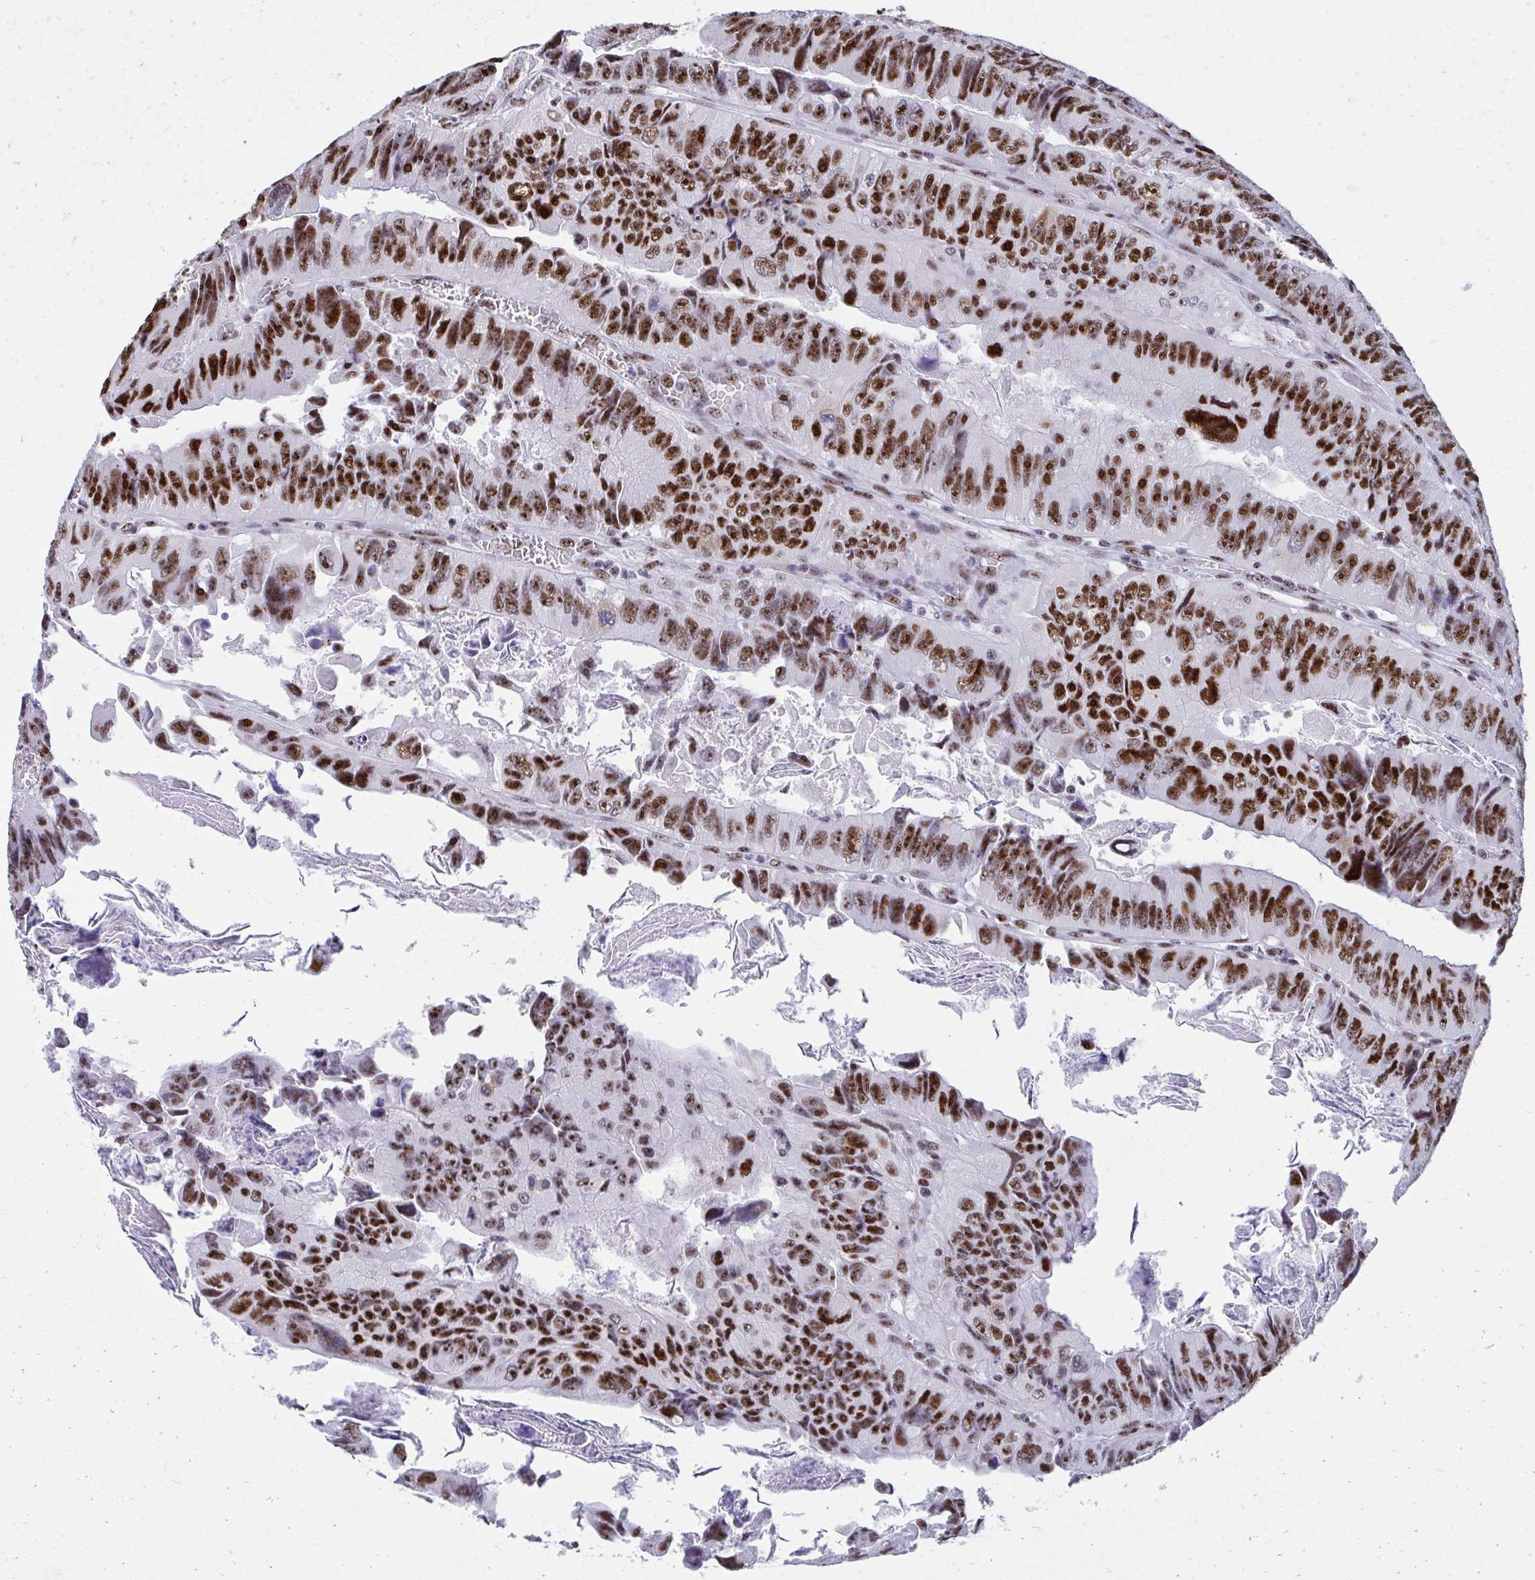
{"staining": {"intensity": "strong", "quantity": ">75%", "location": "nuclear"}, "tissue": "colorectal cancer", "cell_type": "Tumor cells", "image_type": "cancer", "snomed": [{"axis": "morphology", "description": "Adenocarcinoma, NOS"}, {"axis": "topography", "description": "Colon"}], "caption": "Tumor cells demonstrate high levels of strong nuclear expression in approximately >75% of cells in colorectal adenocarcinoma.", "gene": "PELP1", "patient": {"sex": "female", "age": 84}}